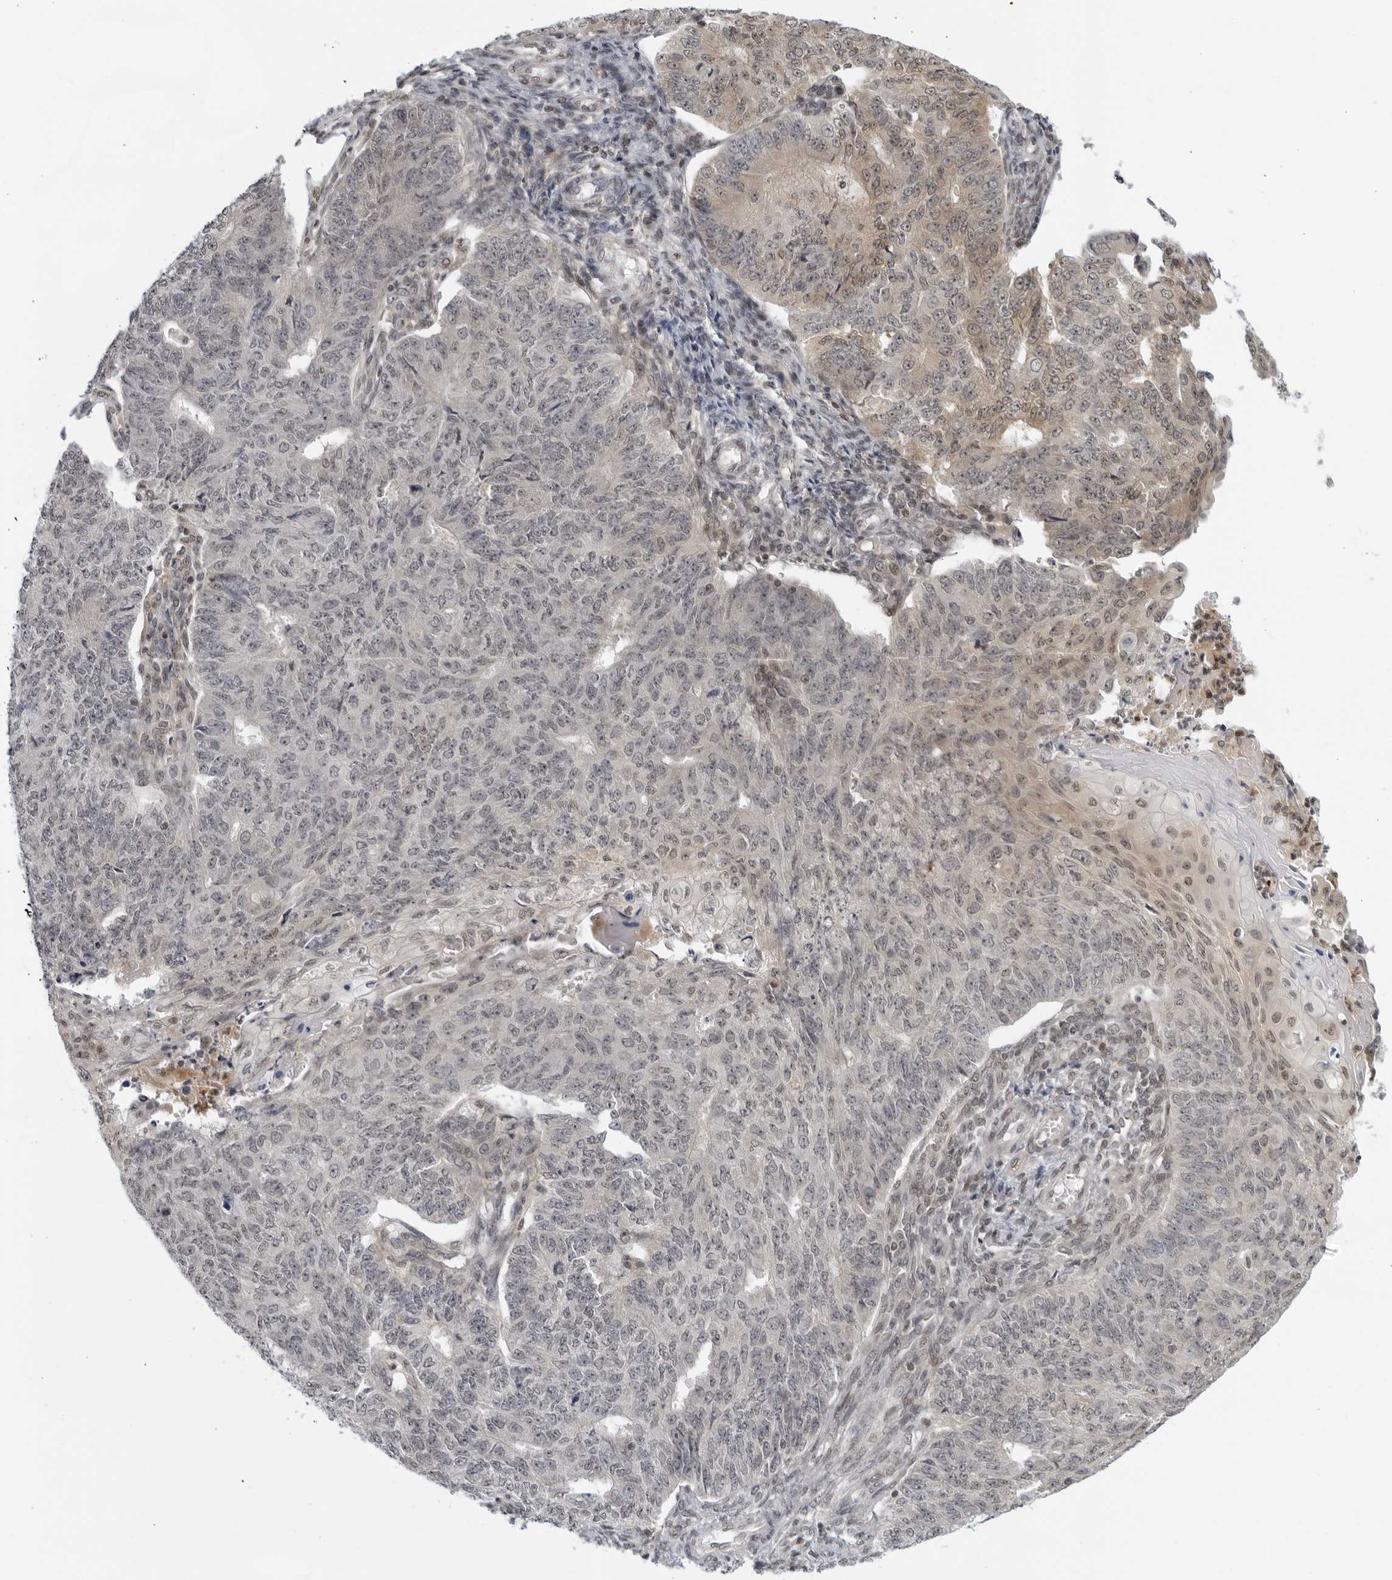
{"staining": {"intensity": "moderate", "quantity": "<25%", "location": "nuclear"}, "tissue": "endometrial cancer", "cell_type": "Tumor cells", "image_type": "cancer", "snomed": [{"axis": "morphology", "description": "Adenocarcinoma, NOS"}, {"axis": "topography", "description": "Endometrium"}], "caption": "Moderate nuclear expression for a protein is appreciated in about <25% of tumor cells of endometrial cancer using immunohistochemistry.", "gene": "CC2D1B", "patient": {"sex": "female", "age": 32}}